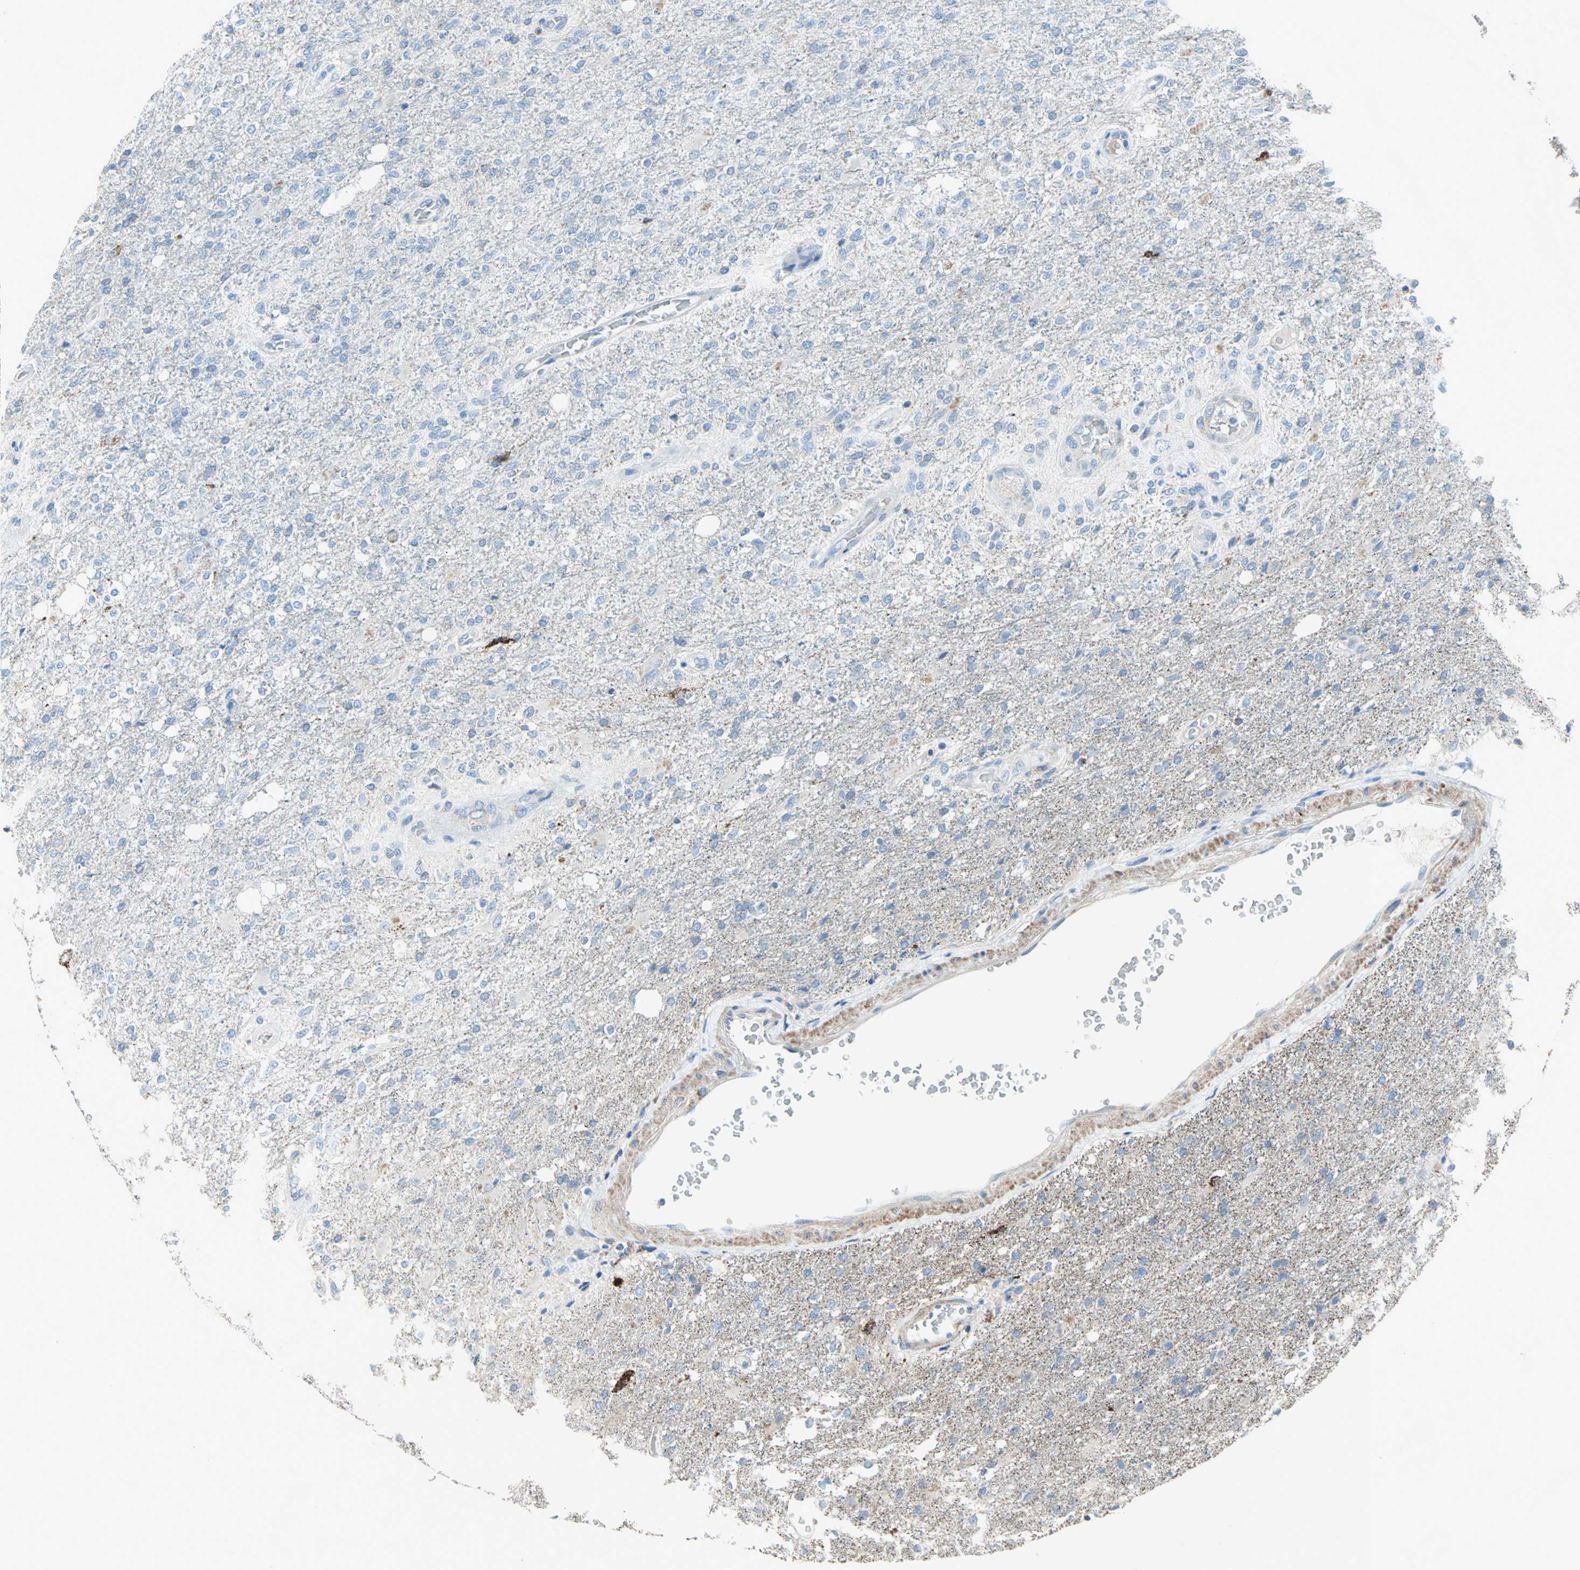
{"staining": {"intensity": "negative", "quantity": "none", "location": "none"}, "tissue": "glioma", "cell_type": "Tumor cells", "image_type": "cancer", "snomed": [{"axis": "morphology", "description": "Normal tissue, NOS"}, {"axis": "morphology", "description": "Glioma, malignant, High grade"}, {"axis": "topography", "description": "Cerebral cortex"}], "caption": "Micrograph shows no significant protein staining in tumor cells of malignant glioma (high-grade). The staining is performed using DAB brown chromogen with nuclei counter-stained in using hematoxylin.", "gene": "ACVRL1", "patient": {"sex": "male", "age": 77}}